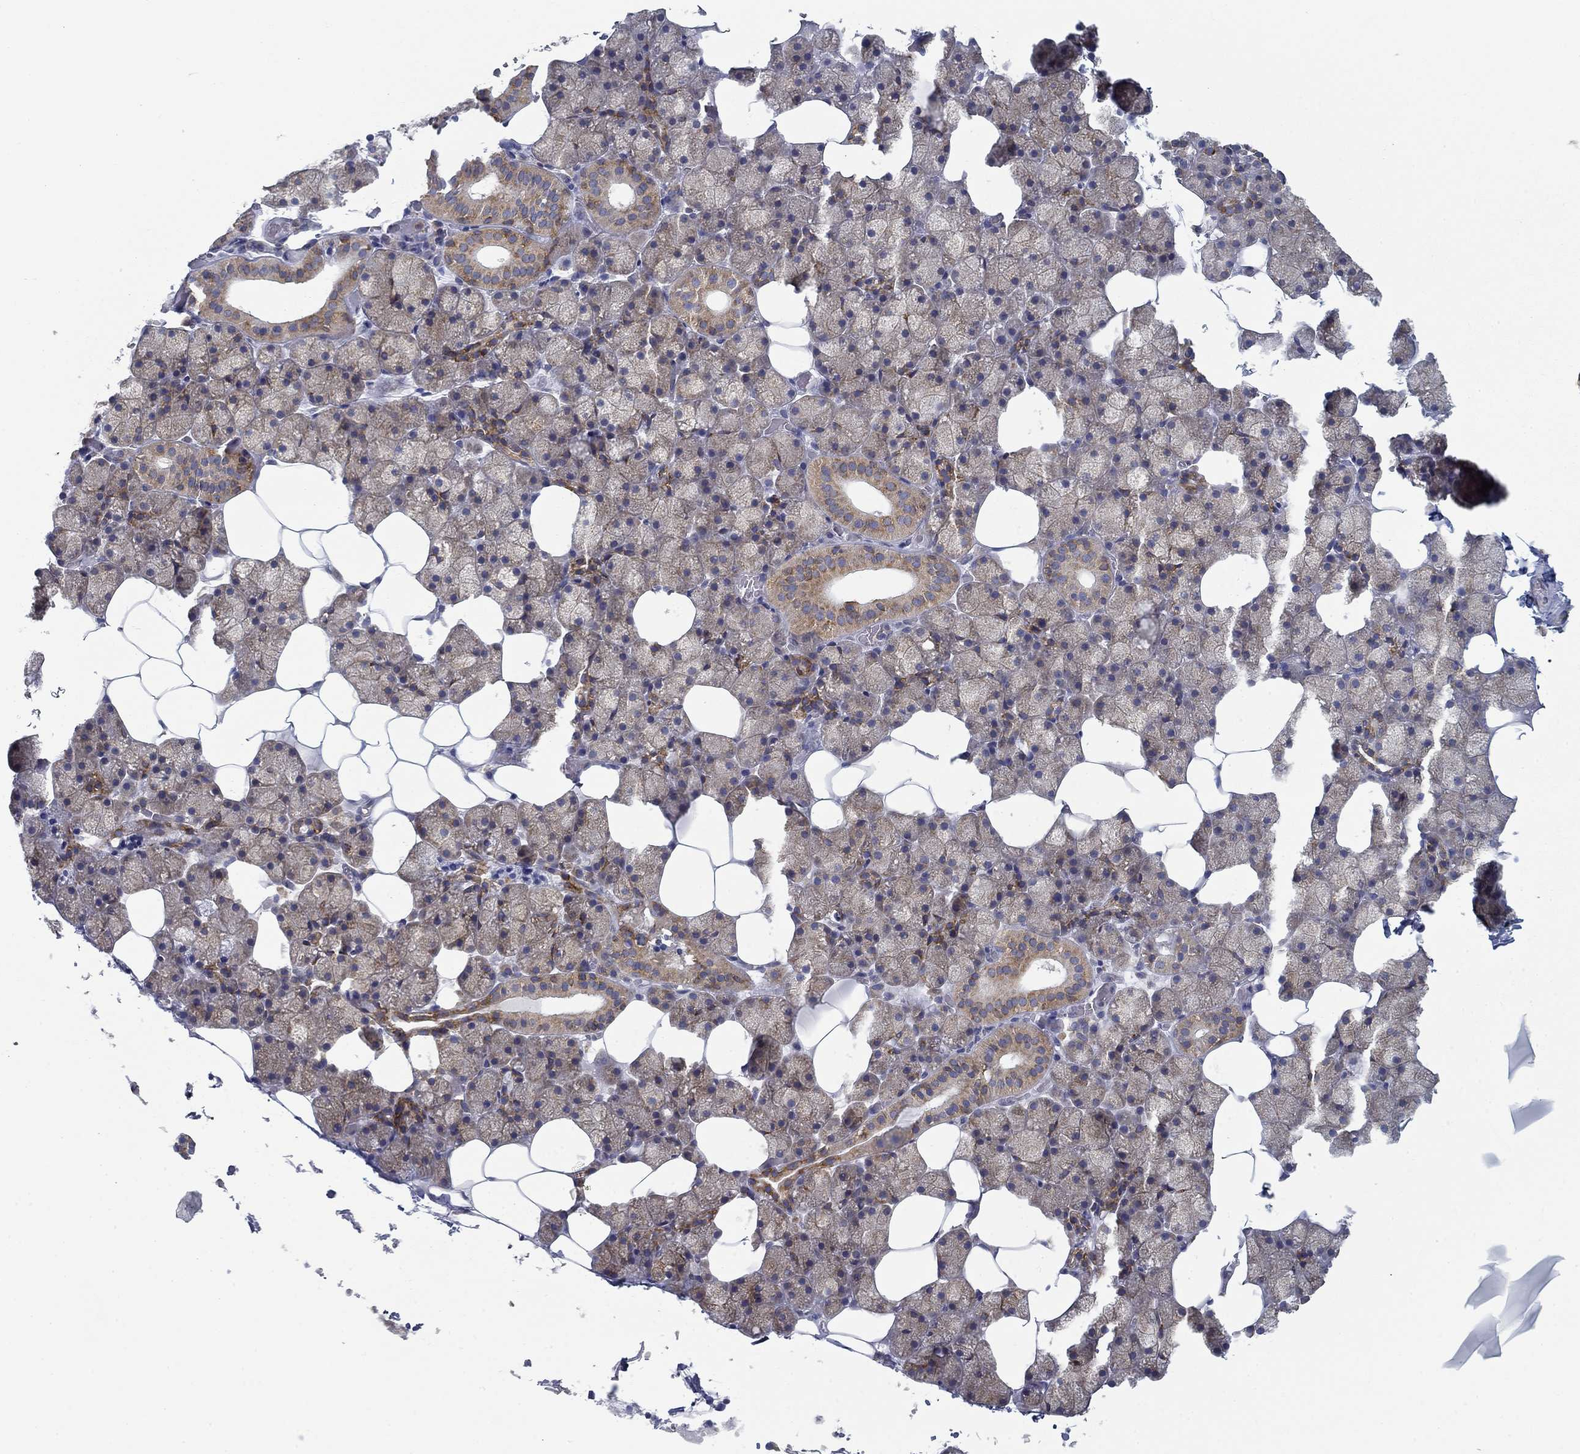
{"staining": {"intensity": "strong", "quantity": "<25%", "location": "cytoplasmic/membranous"}, "tissue": "salivary gland", "cell_type": "Glandular cells", "image_type": "normal", "snomed": [{"axis": "morphology", "description": "Normal tissue, NOS"}, {"axis": "topography", "description": "Salivary gland"}], "caption": "The image reveals a brown stain indicating the presence of a protein in the cytoplasmic/membranous of glandular cells in salivary gland. The protein is shown in brown color, while the nuclei are stained blue.", "gene": "FXR1", "patient": {"sex": "male", "age": 38}}